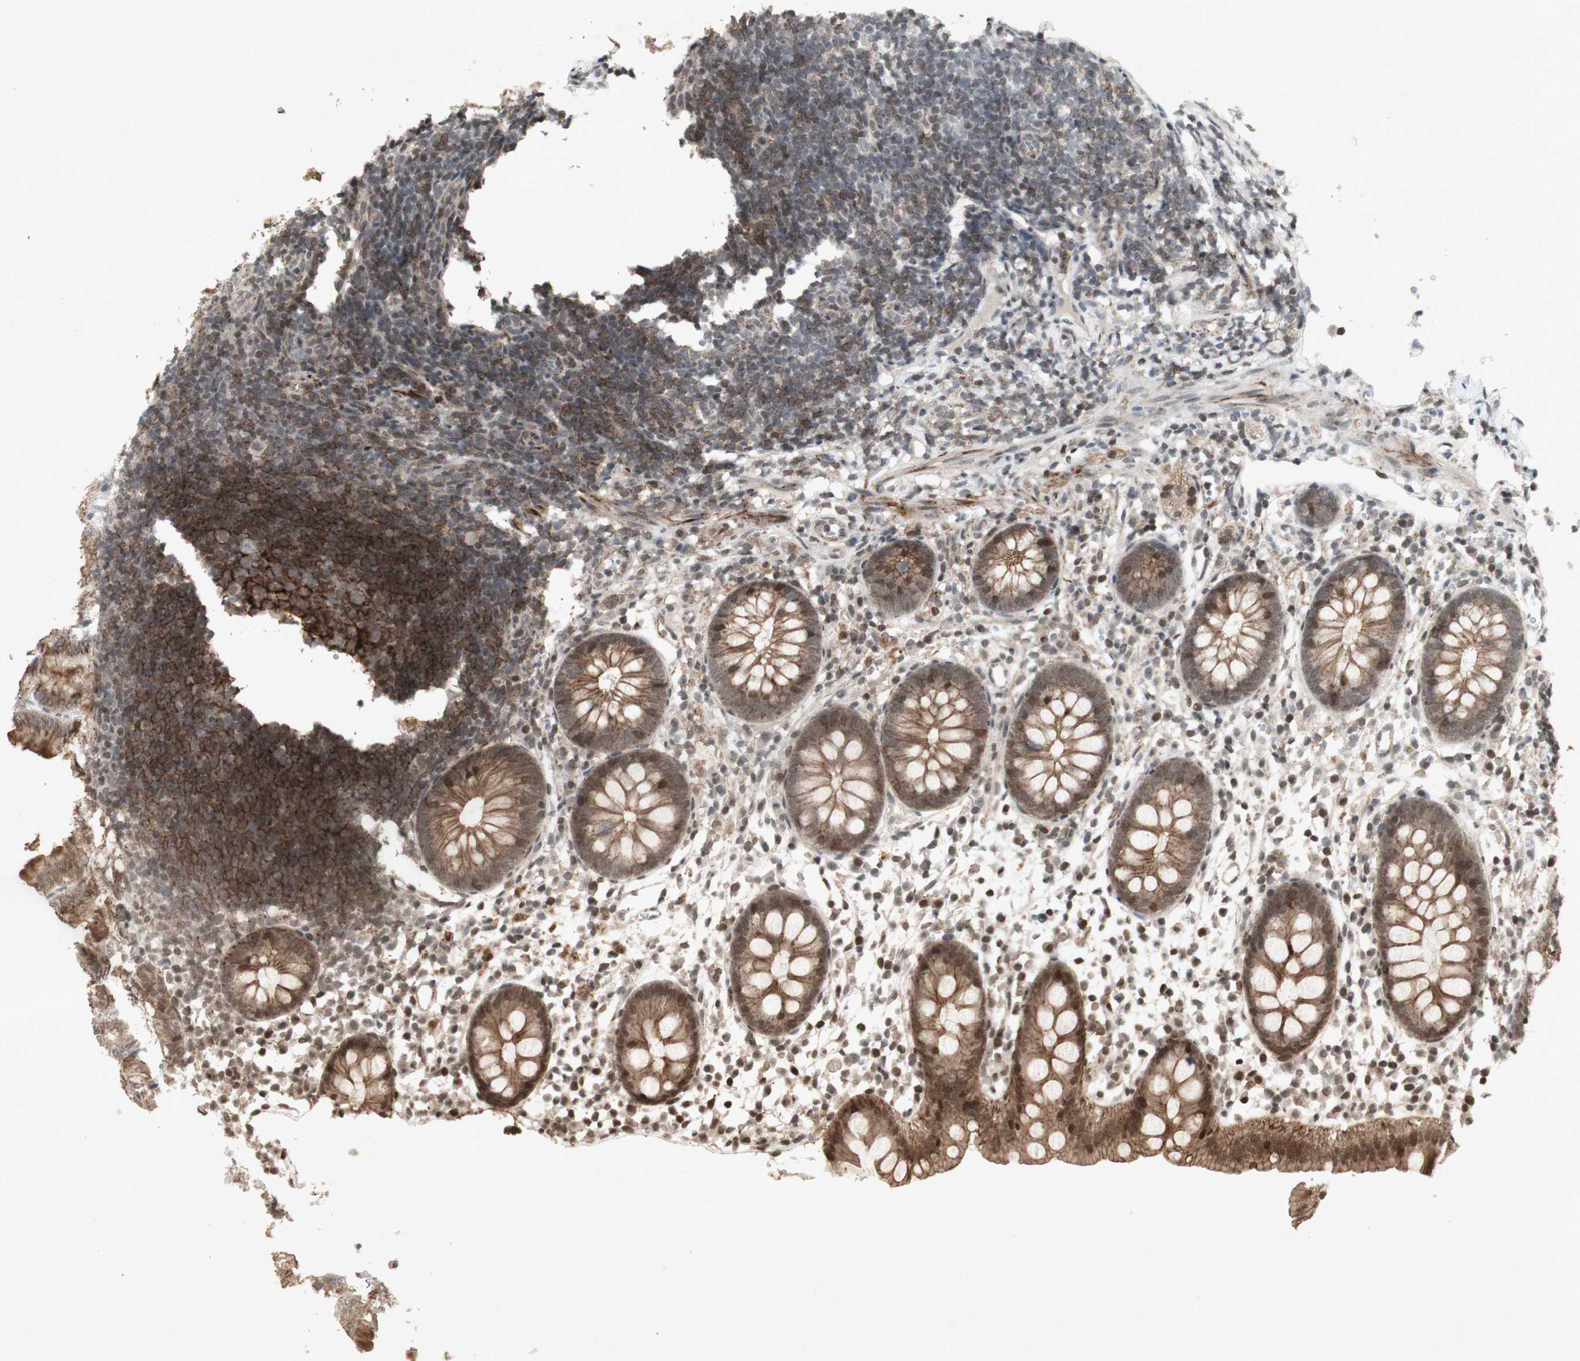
{"staining": {"intensity": "moderate", "quantity": ">75%", "location": "cytoplasmic/membranous,nuclear"}, "tissue": "appendix", "cell_type": "Glandular cells", "image_type": "normal", "snomed": [{"axis": "morphology", "description": "Normal tissue, NOS"}, {"axis": "topography", "description": "Appendix"}], "caption": "Appendix stained for a protein (brown) exhibits moderate cytoplasmic/membranous,nuclear positive positivity in about >75% of glandular cells.", "gene": "PLXNA1", "patient": {"sex": "female", "age": 20}}